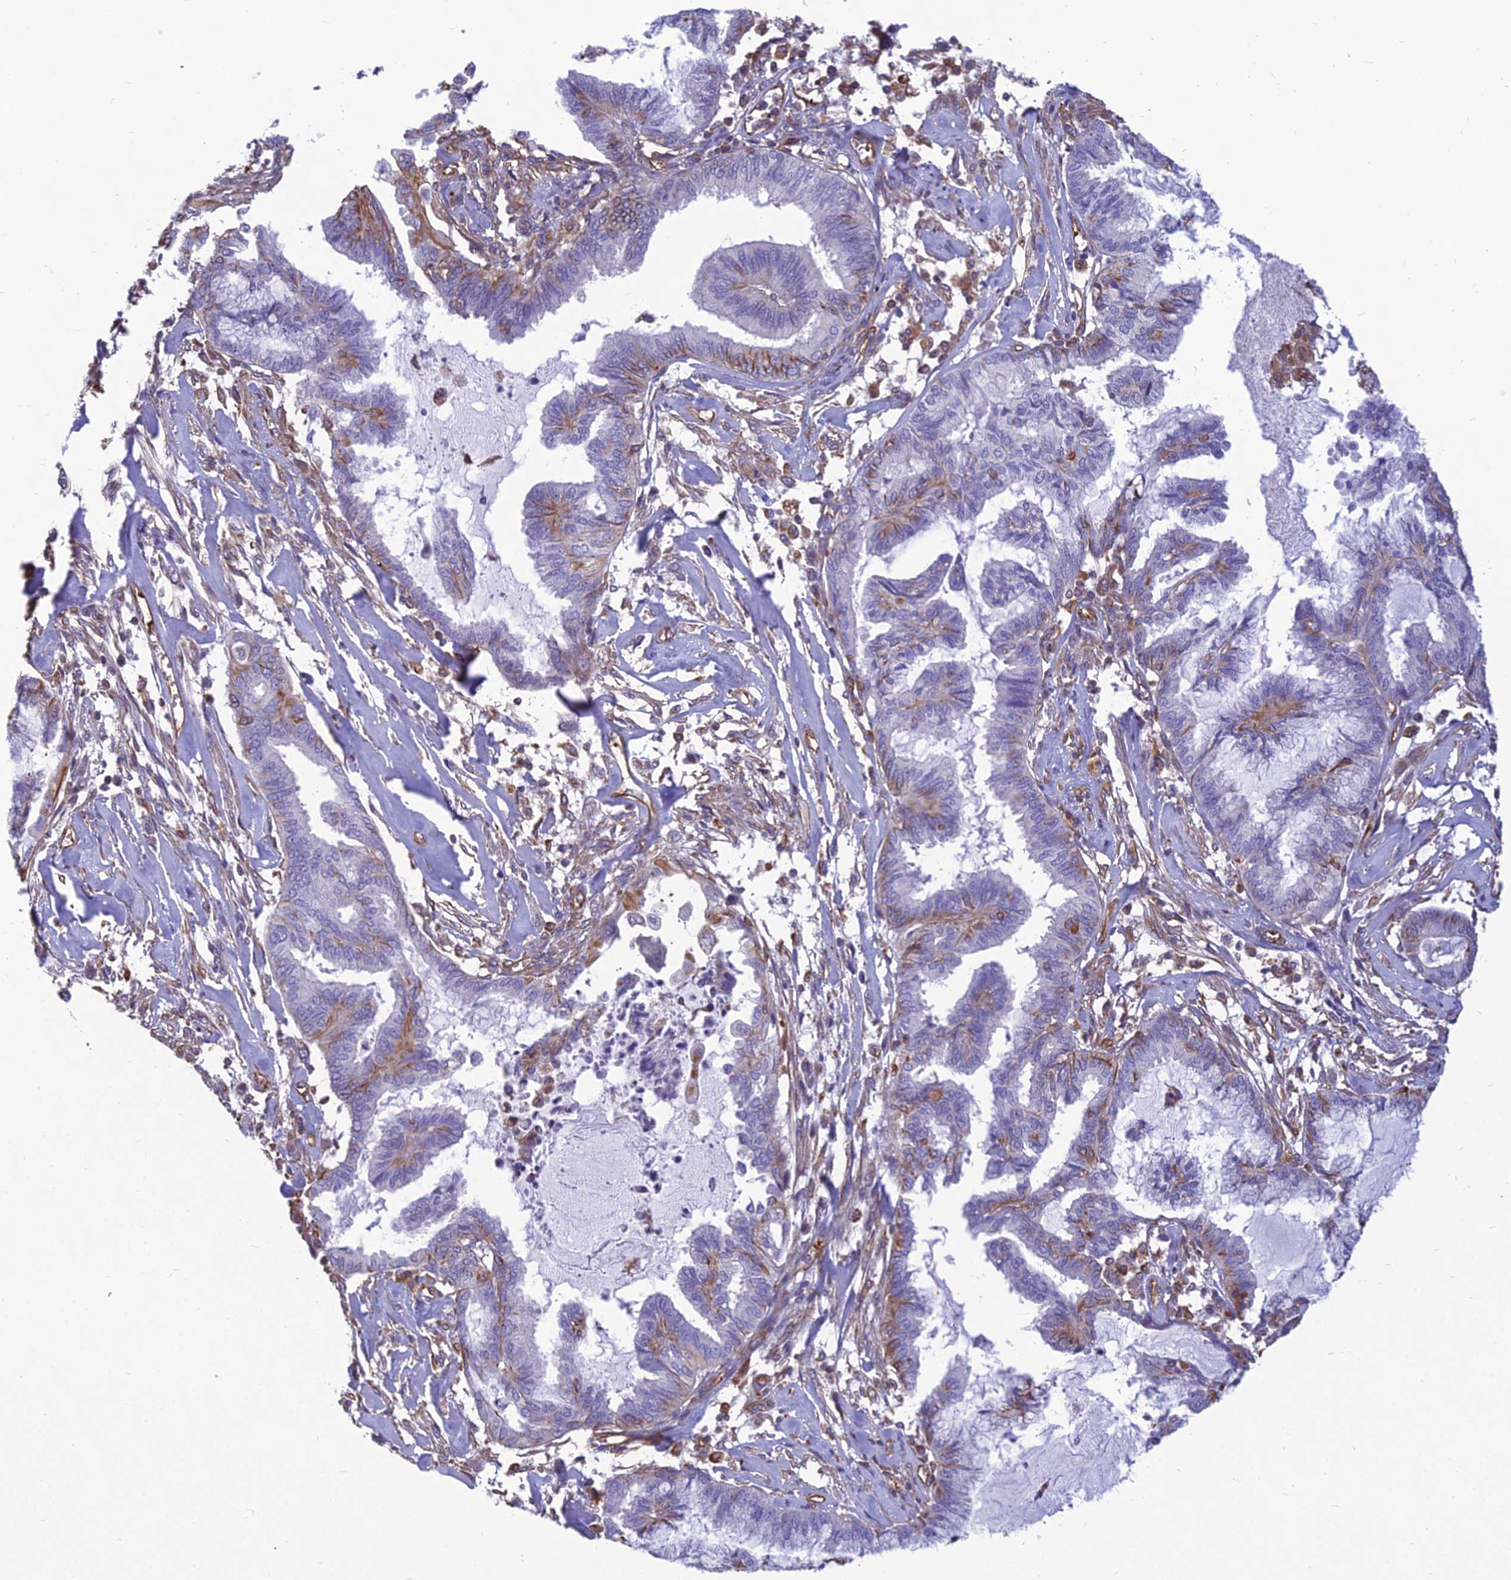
{"staining": {"intensity": "moderate", "quantity": "<25%", "location": "cytoplasmic/membranous"}, "tissue": "endometrial cancer", "cell_type": "Tumor cells", "image_type": "cancer", "snomed": [{"axis": "morphology", "description": "Adenocarcinoma, NOS"}, {"axis": "topography", "description": "Endometrium"}], "caption": "High-power microscopy captured an immunohistochemistry histopathology image of endometrial cancer, revealing moderate cytoplasmic/membranous positivity in about <25% of tumor cells.", "gene": "PSMD11", "patient": {"sex": "female", "age": 86}}